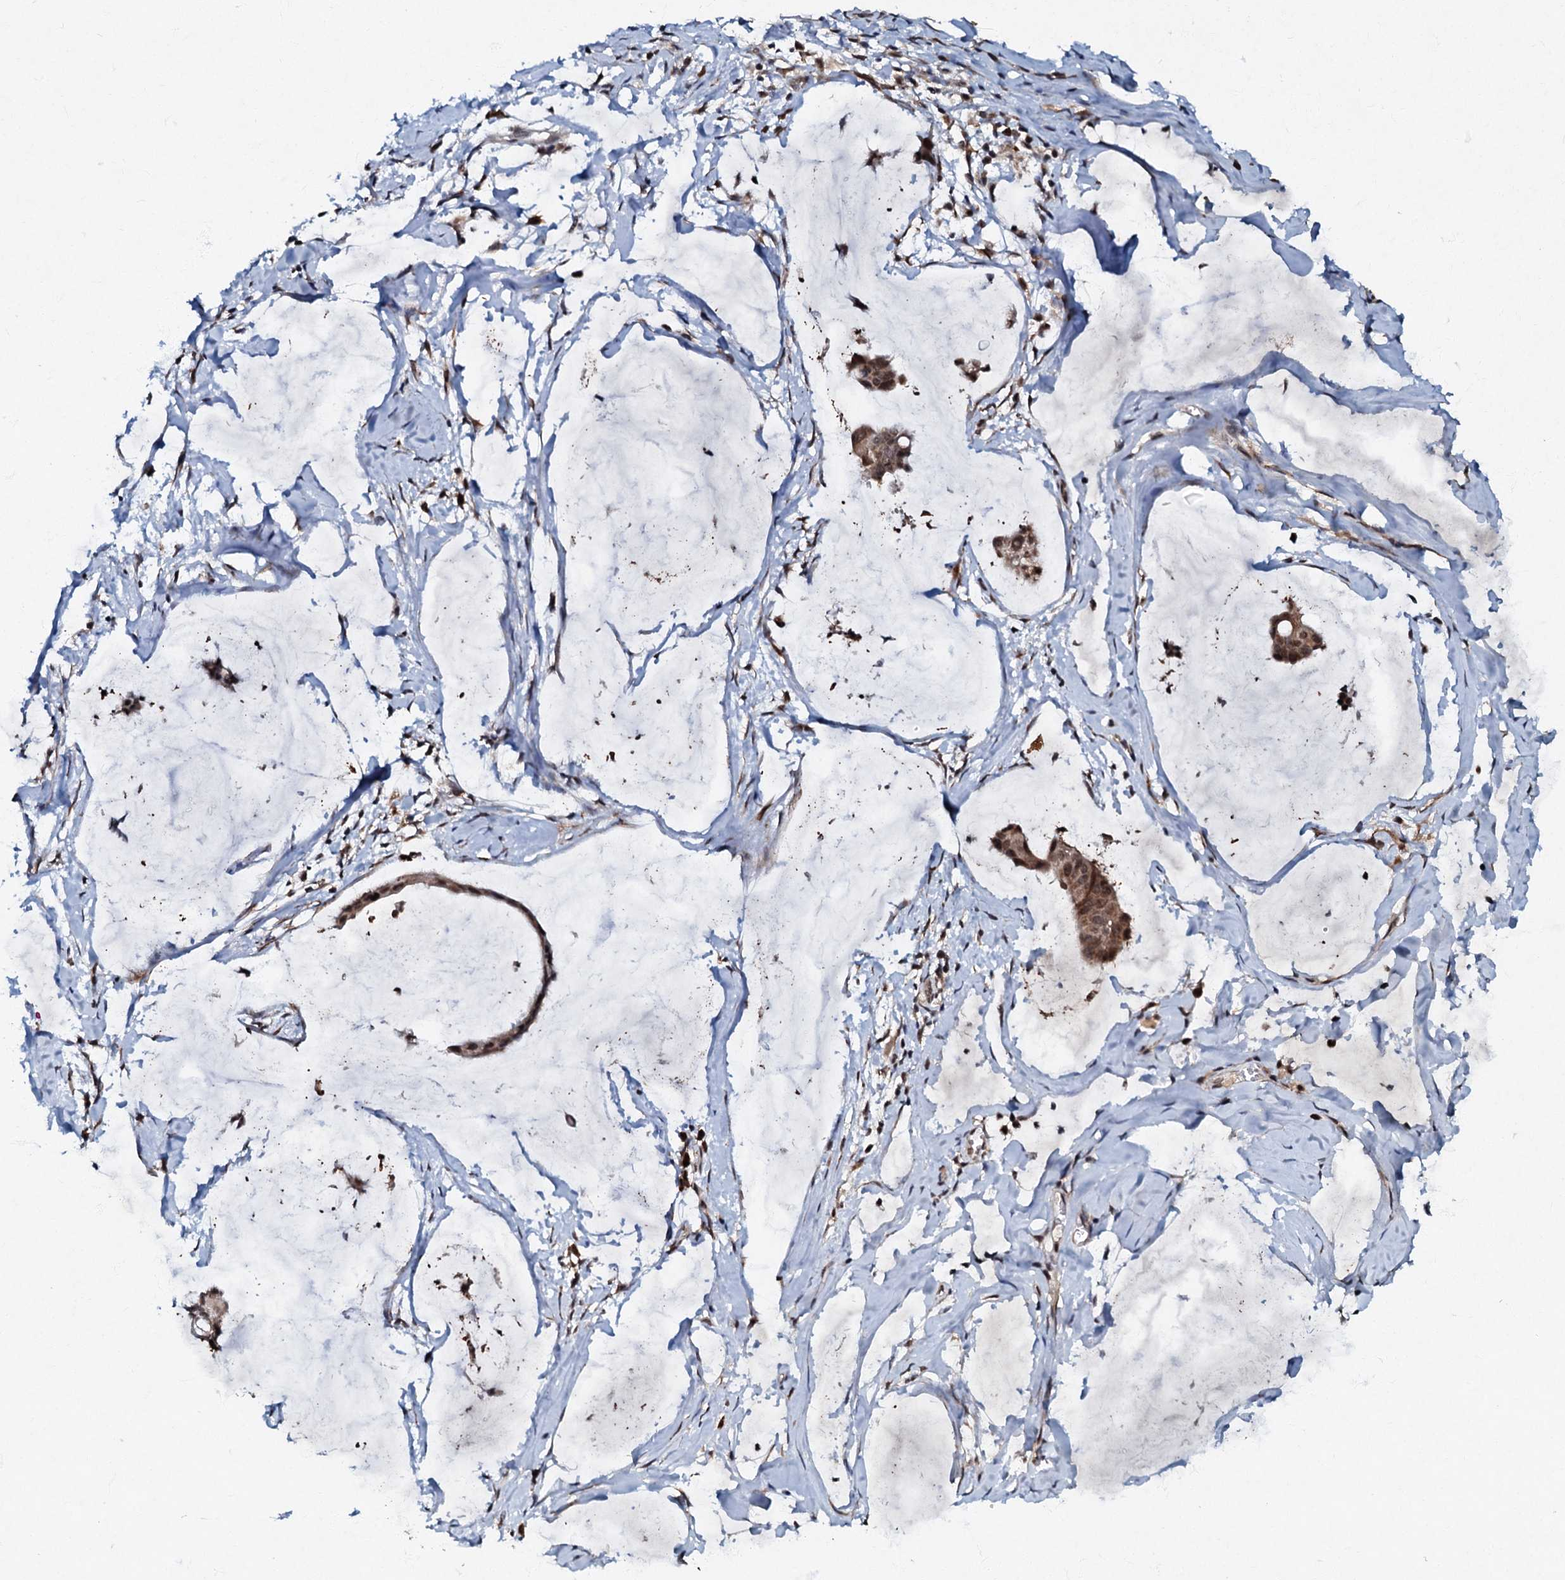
{"staining": {"intensity": "moderate", "quantity": ">75%", "location": "cytoplasmic/membranous,nuclear"}, "tissue": "ovarian cancer", "cell_type": "Tumor cells", "image_type": "cancer", "snomed": [{"axis": "morphology", "description": "Cystadenocarcinoma, mucinous, NOS"}, {"axis": "topography", "description": "Ovary"}], "caption": "Protein staining exhibits moderate cytoplasmic/membranous and nuclear staining in about >75% of tumor cells in mucinous cystadenocarcinoma (ovarian).", "gene": "C18orf32", "patient": {"sex": "female", "age": 73}}